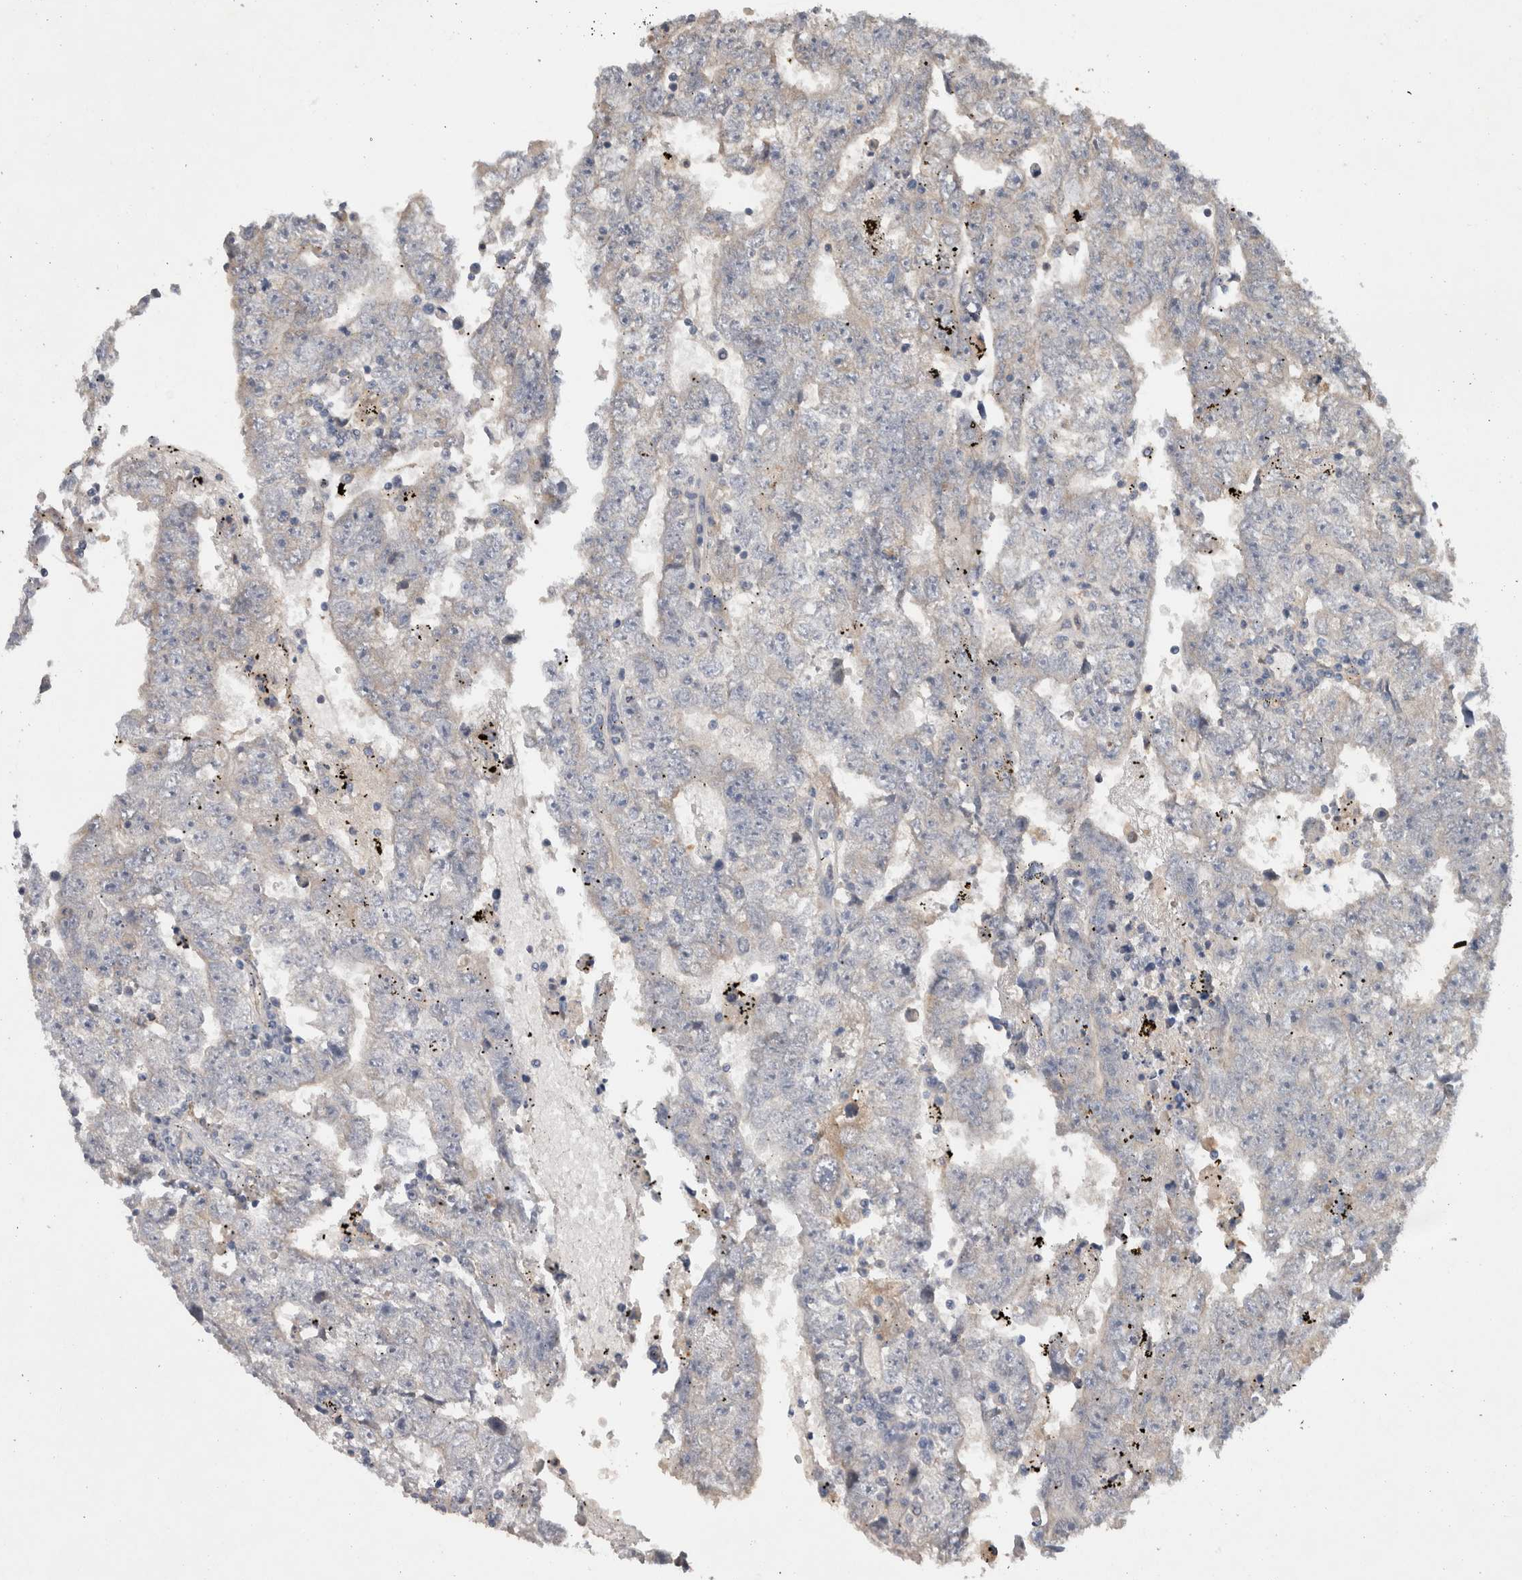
{"staining": {"intensity": "negative", "quantity": "none", "location": "none"}, "tissue": "testis cancer", "cell_type": "Tumor cells", "image_type": "cancer", "snomed": [{"axis": "morphology", "description": "Carcinoma, Embryonal, NOS"}, {"axis": "topography", "description": "Testis"}], "caption": "Tumor cells are negative for protein expression in human testis cancer (embryonal carcinoma).", "gene": "HEXD", "patient": {"sex": "male", "age": 25}}